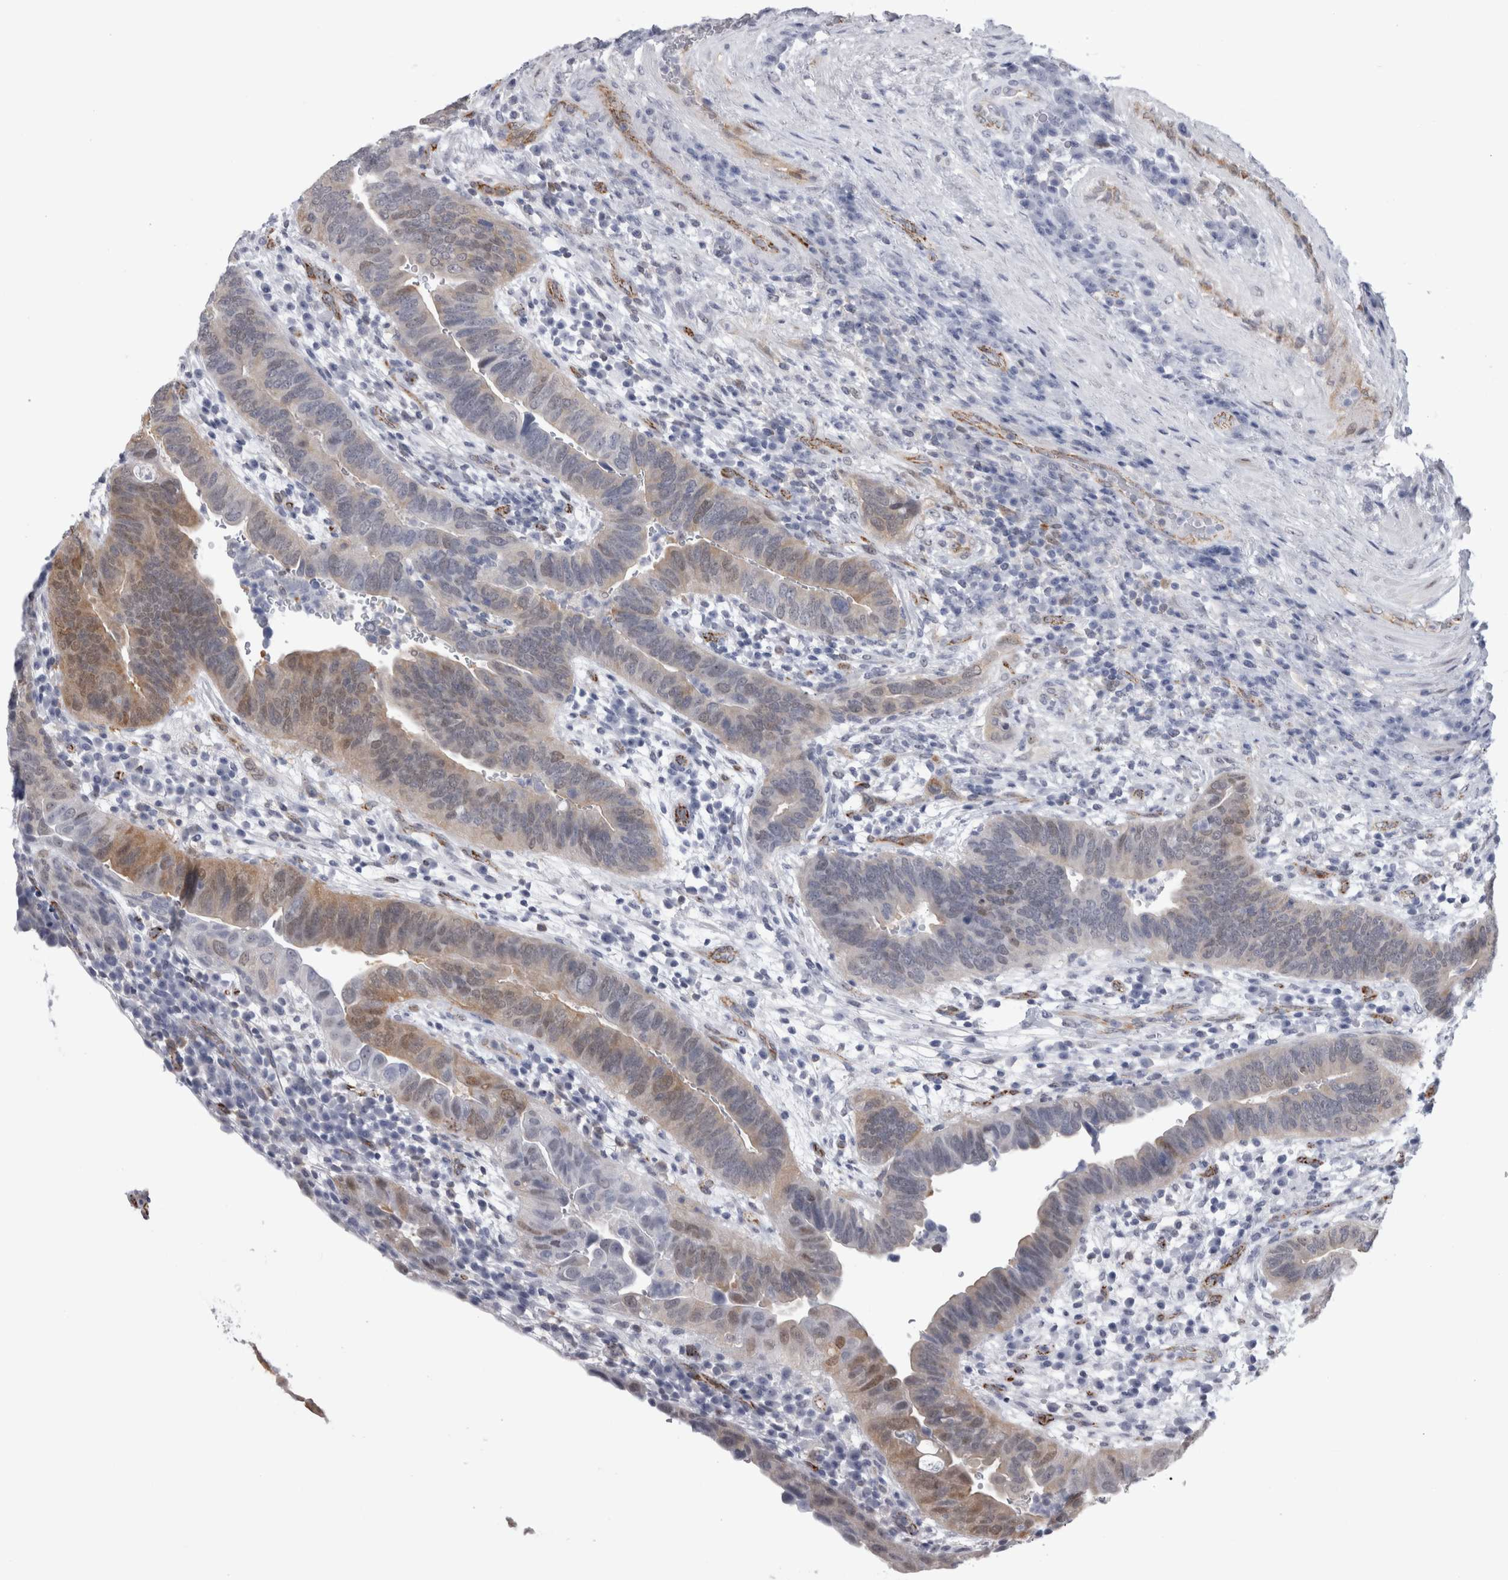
{"staining": {"intensity": "weak", "quantity": "25%-75%", "location": "cytoplasmic/membranous"}, "tissue": "urothelial cancer", "cell_type": "Tumor cells", "image_type": "cancer", "snomed": [{"axis": "morphology", "description": "Urothelial carcinoma, High grade"}, {"axis": "topography", "description": "Urinary bladder"}], "caption": "Protein staining of urothelial cancer tissue shows weak cytoplasmic/membranous positivity in about 25%-75% of tumor cells.", "gene": "ACOT7", "patient": {"sex": "female", "age": 82}}